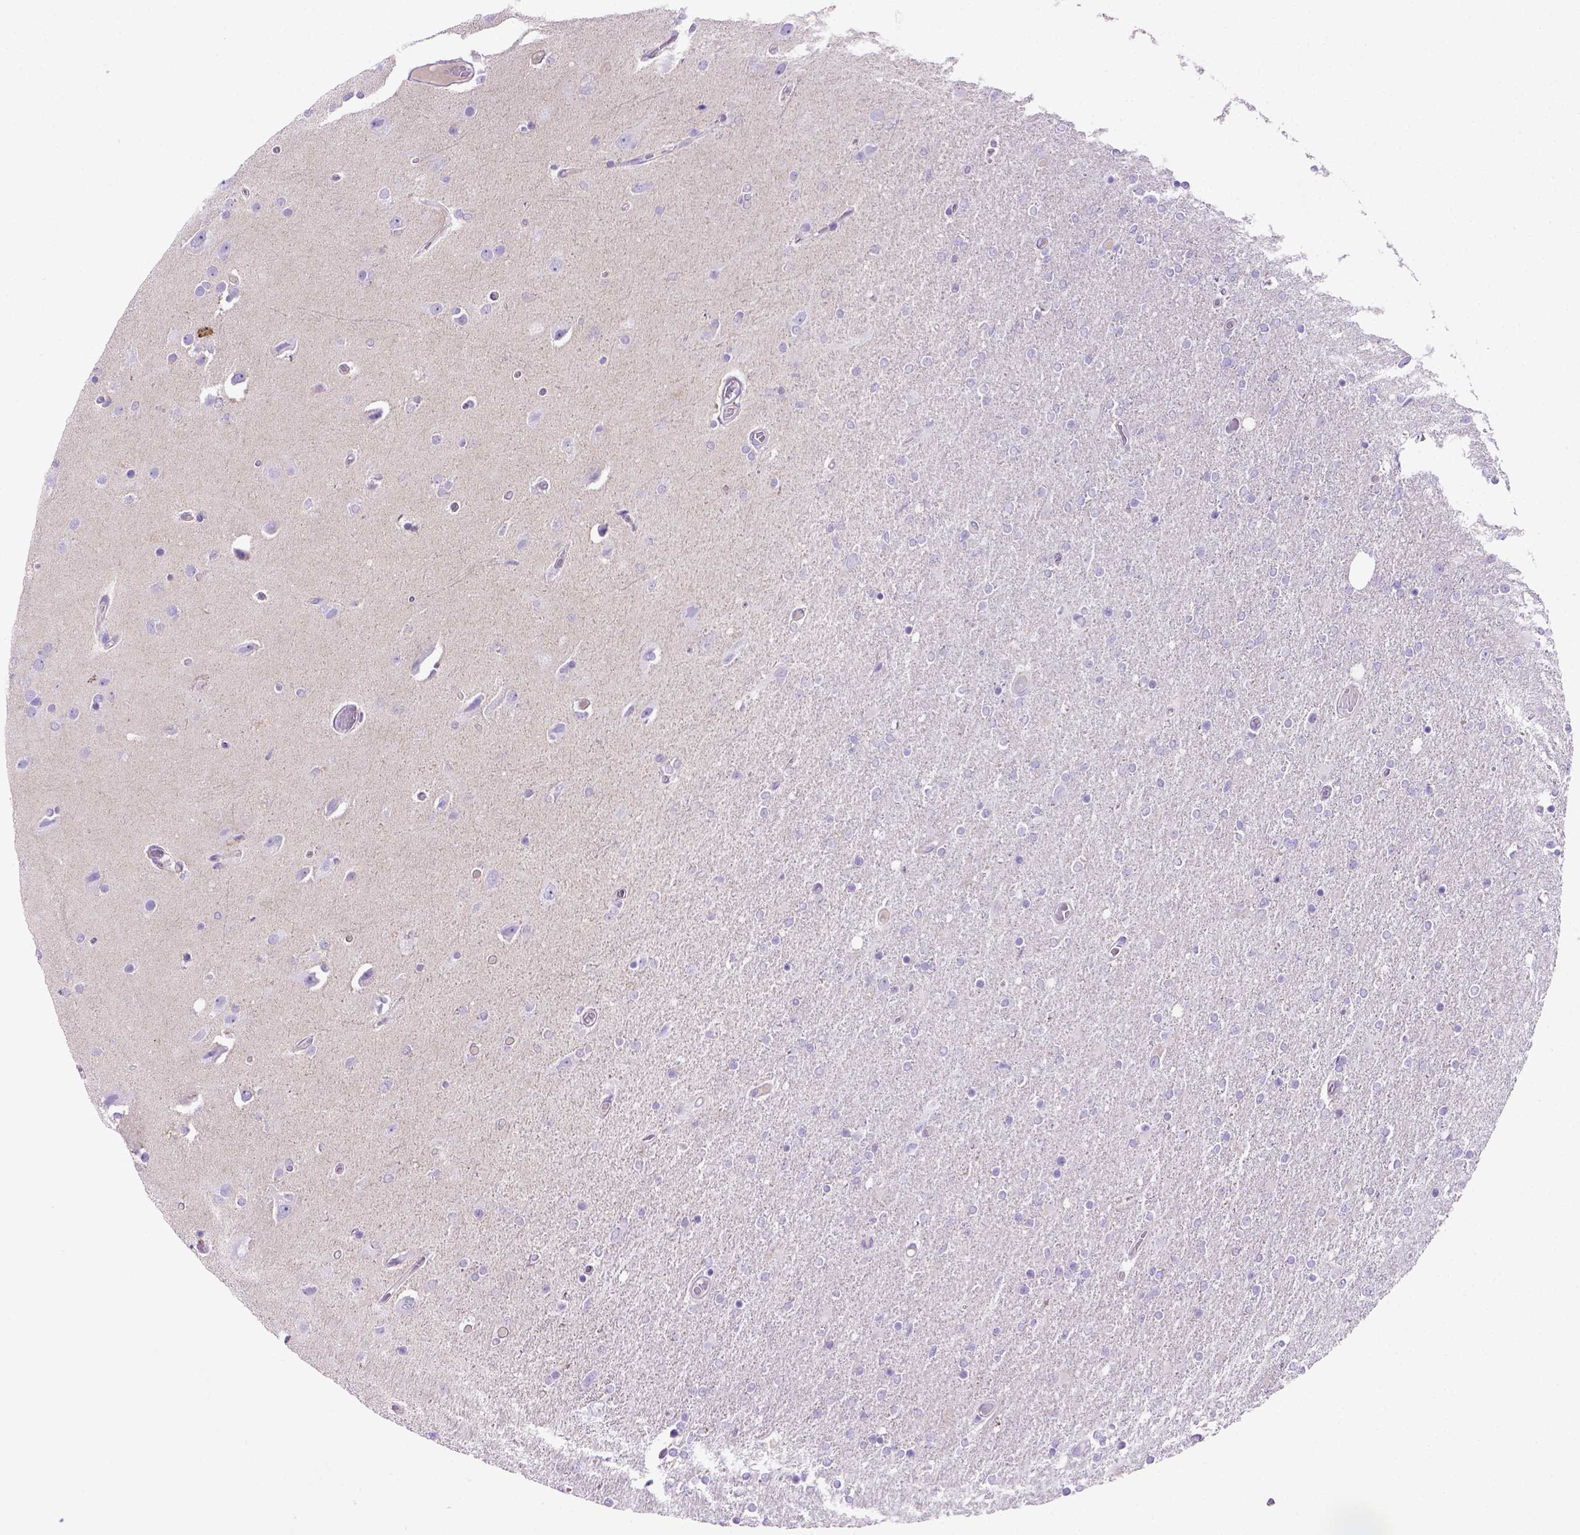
{"staining": {"intensity": "negative", "quantity": "none", "location": "none"}, "tissue": "glioma", "cell_type": "Tumor cells", "image_type": "cancer", "snomed": [{"axis": "morphology", "description": "Glioma, malignant, High grade"}, {"axis": "topography", "description": "Cerebral cortex"}], "caption": "Immunohistochemical staining of human glioma reveals no significant expression in tumor cells.", "gene": "SIRPD", "patient": {"sex": "male", "age": 70}}